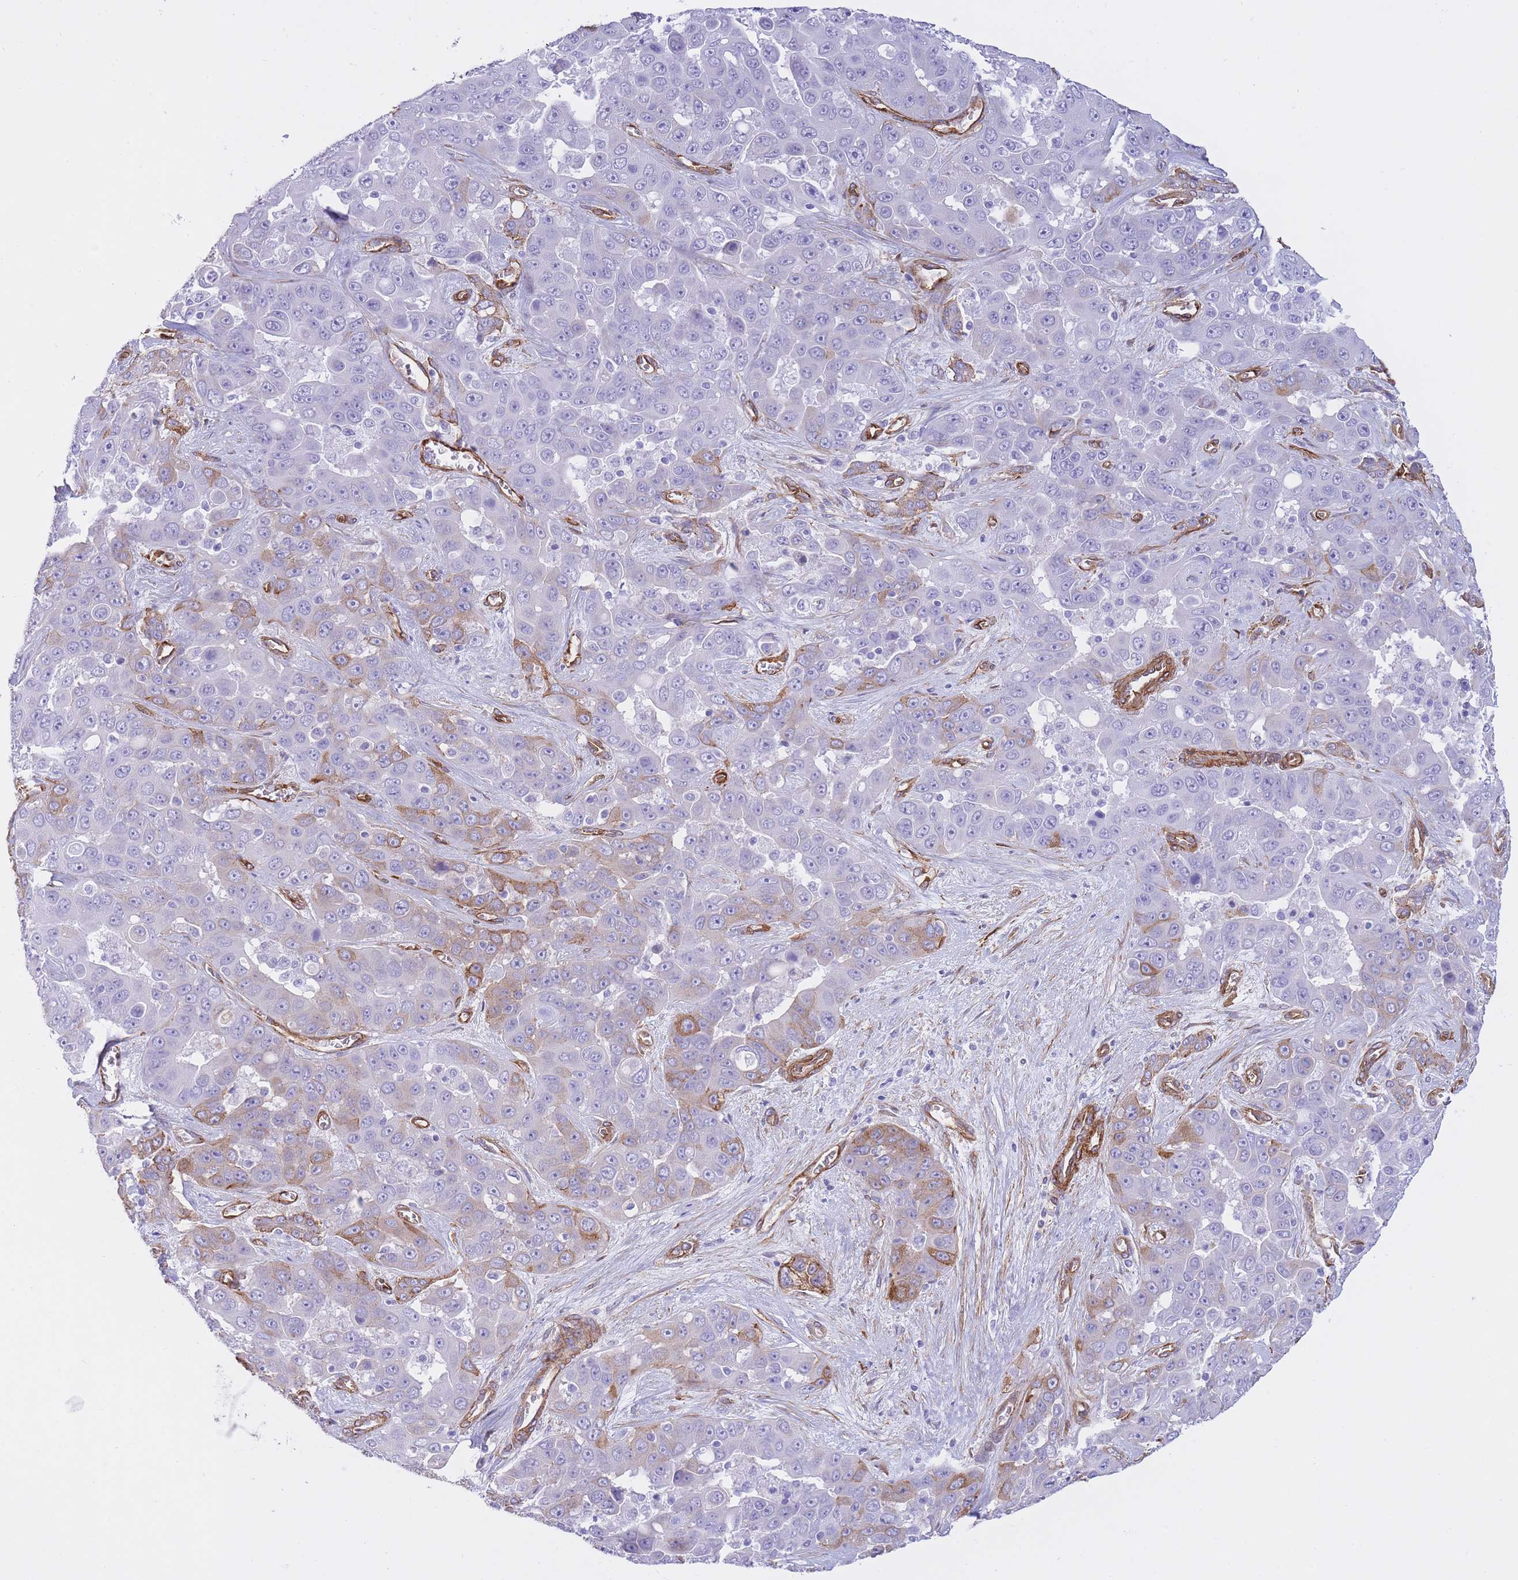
{"staining": {"intensity": "negative", "quantity": "none", "location": "none"}, "tissue": "liver cancer", "cell_type": "Tumor cells", "image_type": "cancer", "snomed": [{"axis": "morphology", "description": "Cholangiocarcinoma"}, {"axis": "topography", "description": "Liver"}], "caption": "Tumor cells show no significant staining in cholangiocarcinoma (liver).", "gene": "CAVIN1", "patient": {"sex": "female", "age": 52}}